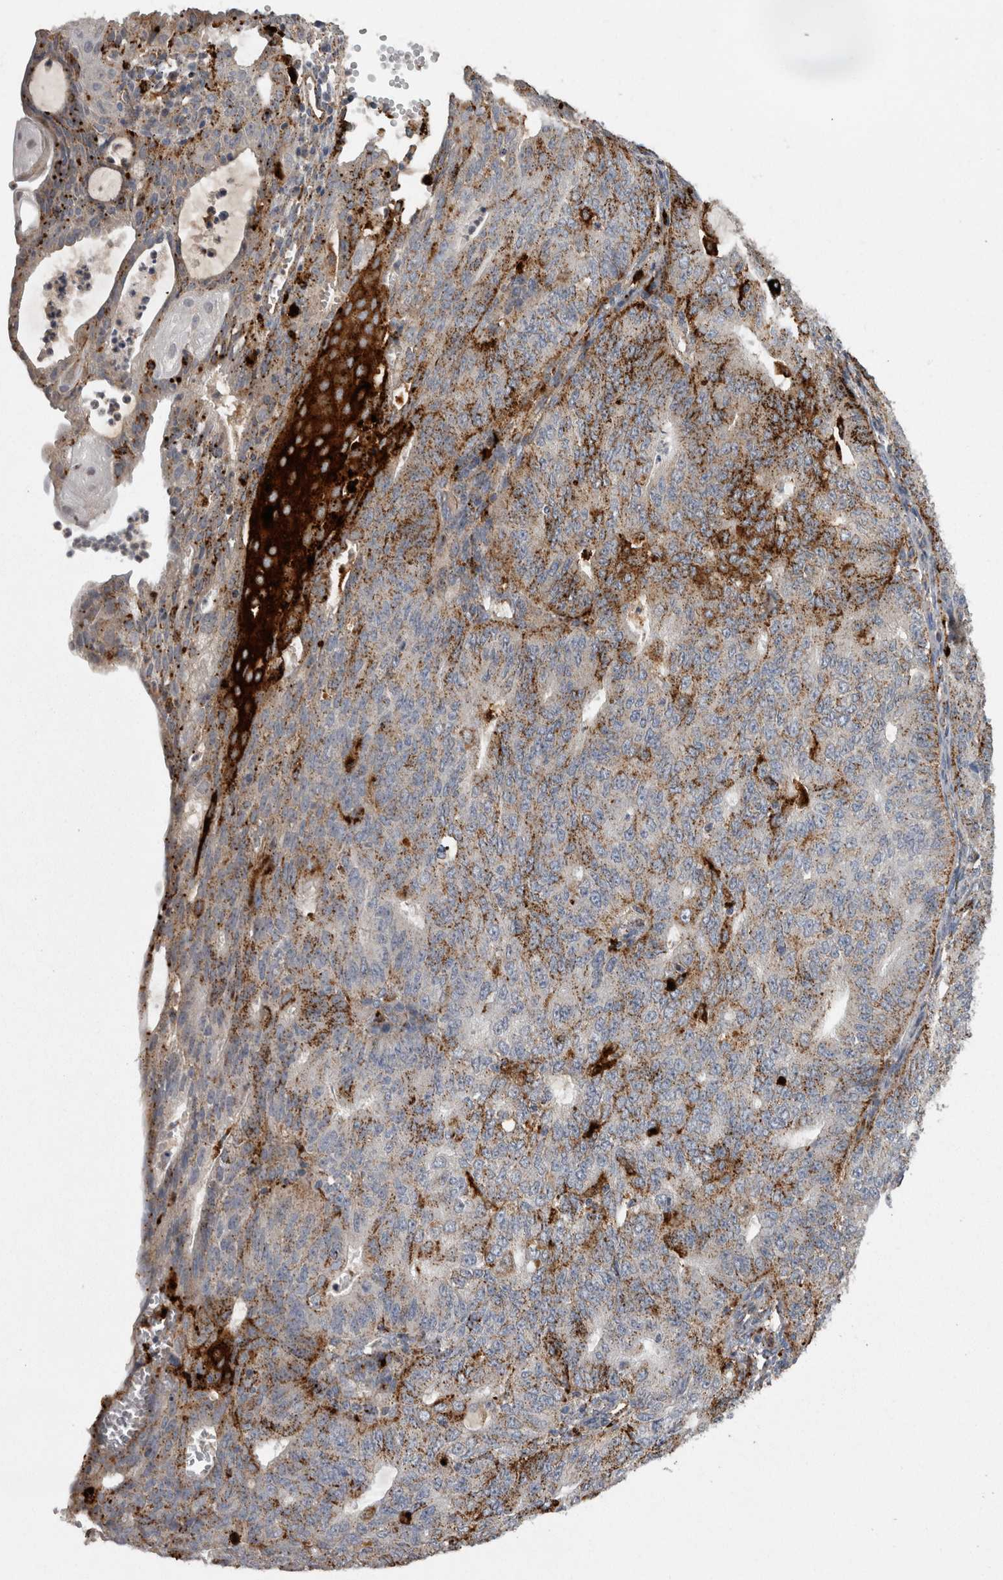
{"staining": {"intensity": "moderate", "quantity": "<25%", "location": "cytoplasmic/membranous"}, "tissue": "endometrial cancer", "cell_type": "Tumor cells", "image_type": "cancer", "snomed": [{"axis": "morphology", "description": "Adenocarcinoma, NOS"}, {"axis": "topography", "description": "Endometrium"}], "caption": "Immunohistochemical staining of adenocarcinoma (endometrial) demonstrates low levels of moderate cytoplasmic/membranous staining in about <25% of tumor cells.", "gene": "CTSZ", "patient": {"sex": "female", "age": 32}}